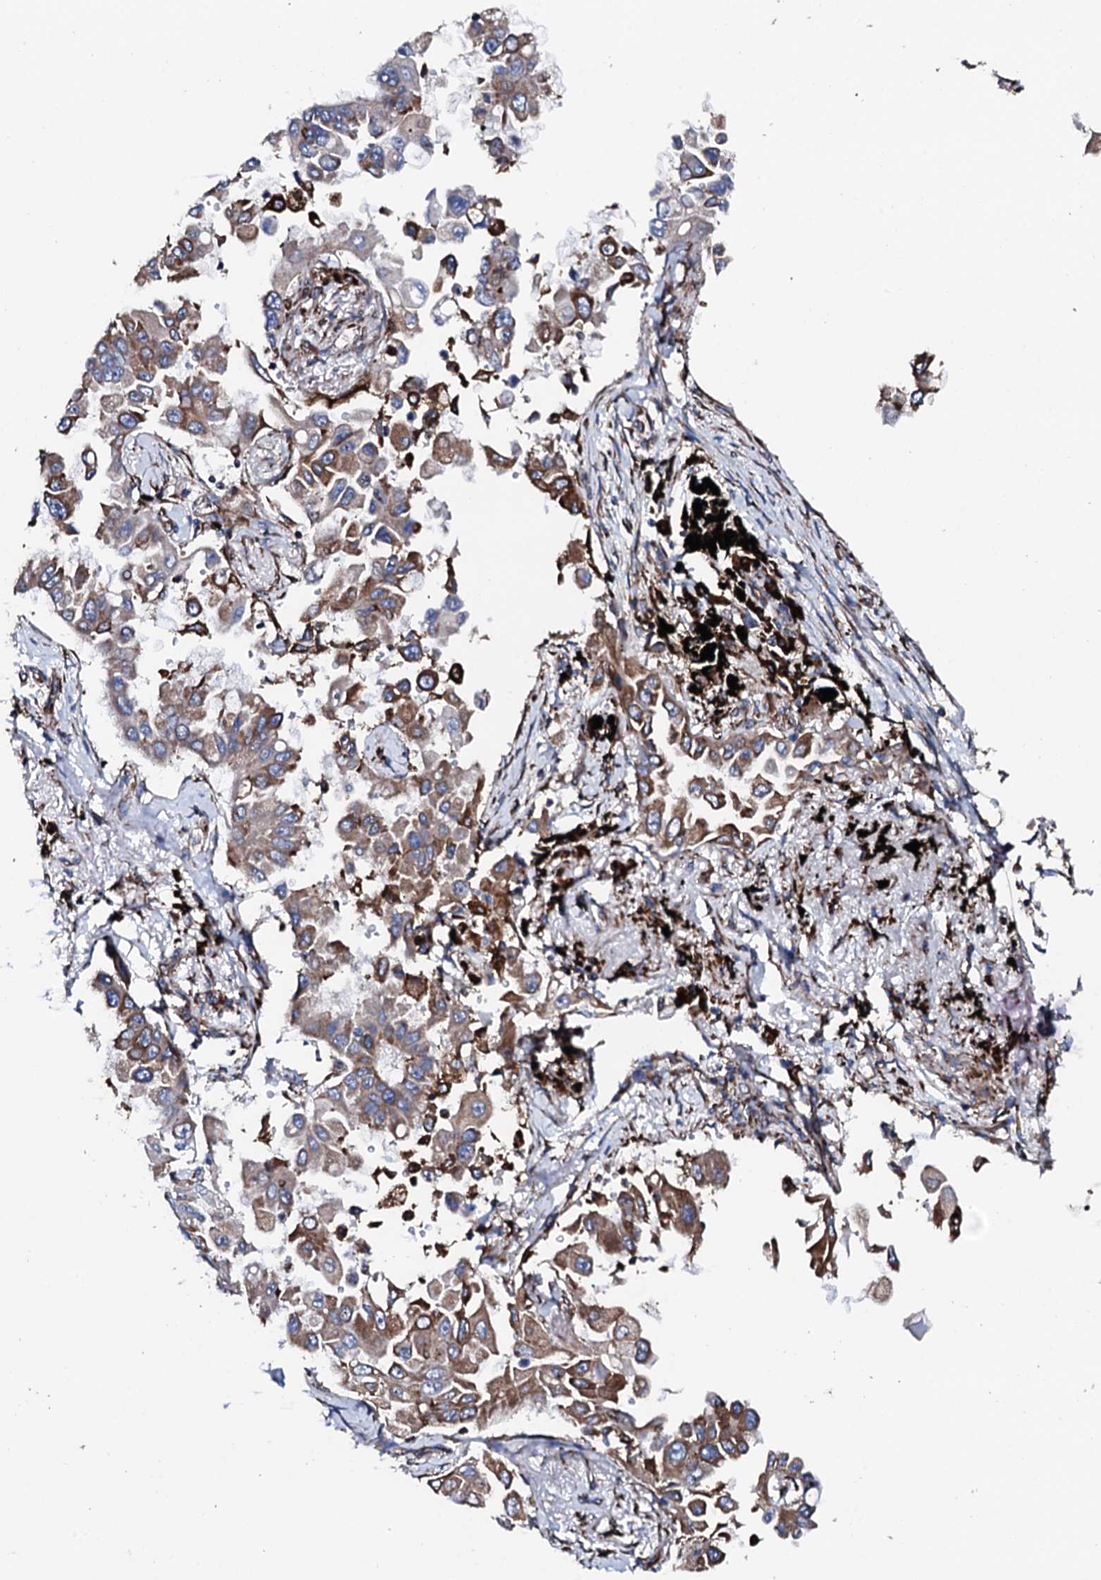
{"staining": {"intensity": "moderate", "quantity": ">75%", "location": "cytoplasmic/membranous"}, "tissue": "lung cancer", "cell_type": "Tumor cells", "image_type": "cancer", "snomed": [{"axis": "morphology", "description": "Adenocarcinoma, NOS"}, {"axis": "topography", "description": "Lung"}], "caption": "The image demonstrates staining of lung cancer, revealing moderate cytoplasmic/membranous protein expression (brown color) within tumor cells.", "gene": "AMDHD1", "patient": {"sex": "female", "age": 67}}